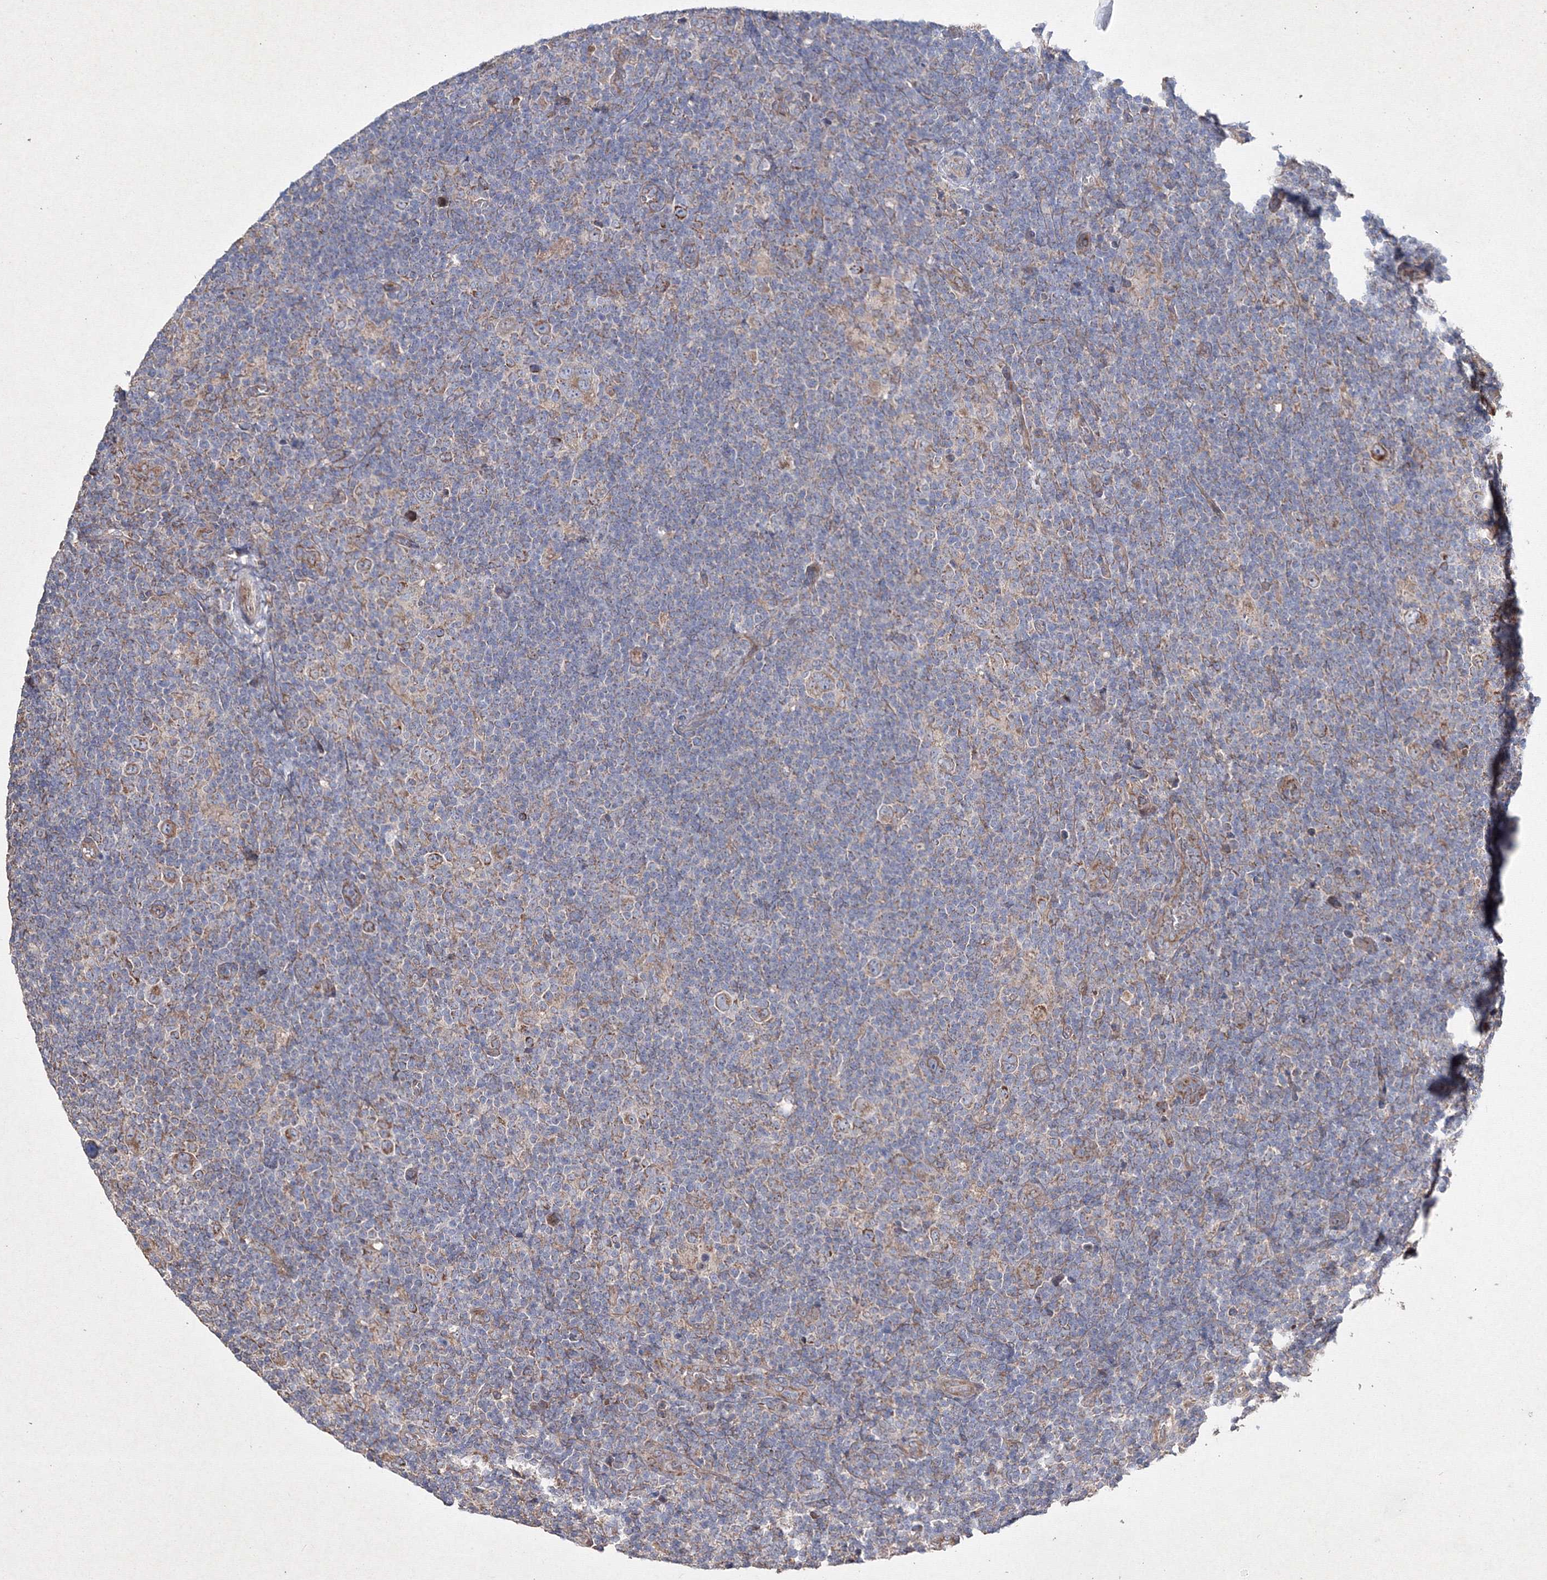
{"staining": {"intensity": "moderate", "quantity": ">75%", "location": "cytoplasmic/membranous"}, "tissue": "lymphoma", "cell_type": "Tumor cells", "image_type": "cancer", "snomed": [{"axis": "morphology", "description": "Hodgkin's disease, NOS"}, {"axis": "topography", "description": "Lymph node"}], "caption": "IHC histopathology image of human lymphoma stained for a protein (brown), which displays medium levels of moderate cytoplasmic/membranous expression in approximately >75% of tumor cells.", "gene": "GFM1", "patient": {"sex": "female", "age": 57}}